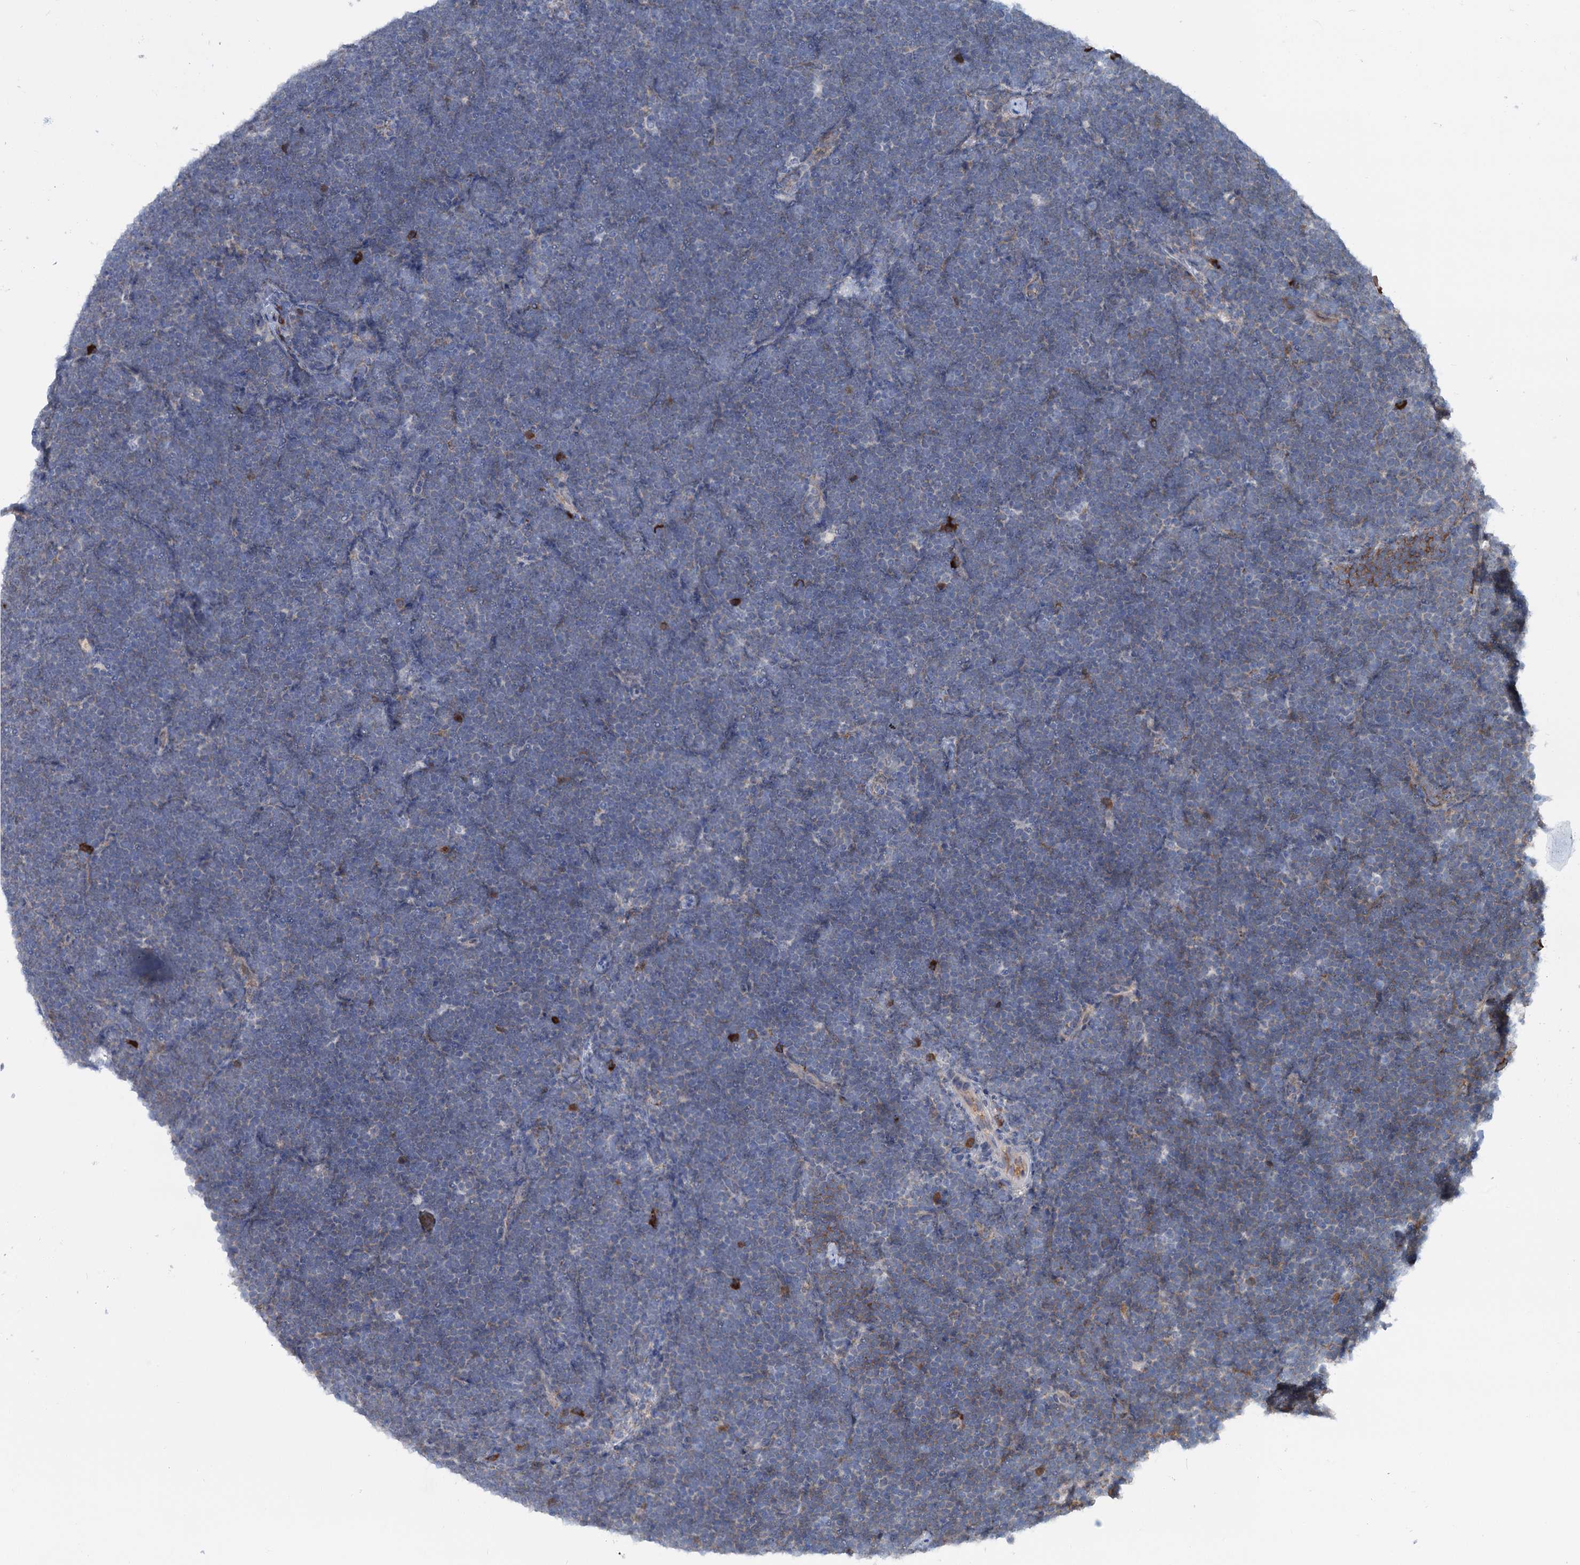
{"staining": {"intensity": "negative", "quantity": "none", "location": "none"}, "tissue": "lymphoma", "cell_type": "Tumor cells", "image_type": "cancer", "snomed": [{"axis": "morphology", "description": "Malignant lymphoma, non-Hodgkin's type, High grade"}, {"axis": "topography", "description": "Lymph node"}], "caption": "The immunohistochemistry (IHC) image has no significant positivity in tumor cells of lymphoma tissue.", "gene": "LPIN1", "patient": {"sex": "male", "age": 13}}